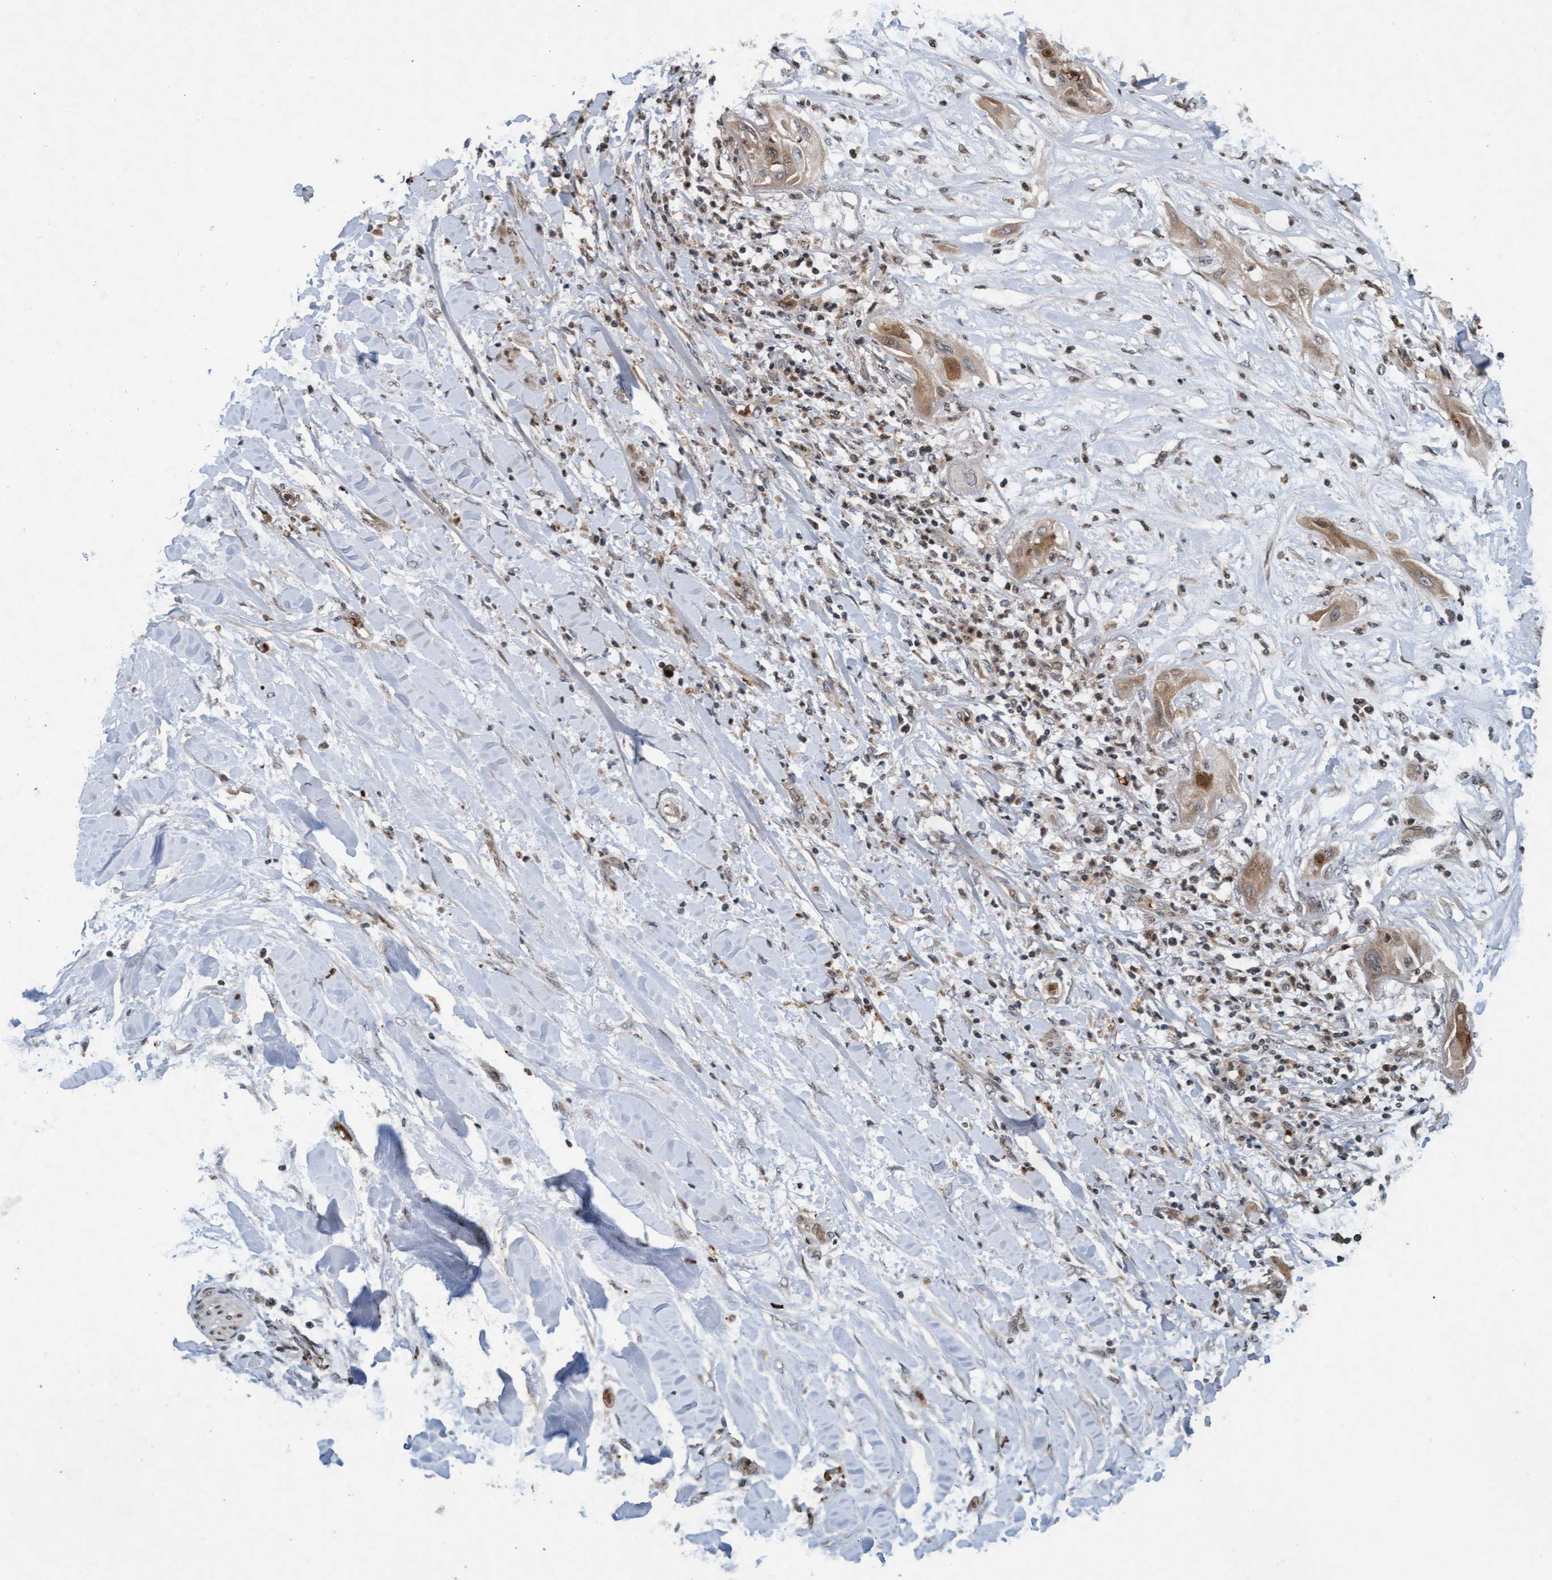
{"staining": {"intensity": "moderate", "quantity": ">75%", "location": "cytoplasmic/membranous"}, "tissue": "lung cancer", "cell_type": "Tumor cells", "image_type": "cancer", "snomed": [{"axis": "morphology", "description": "Squamous cell carcinoma, NOS"}, {"axis": "topography", "description": "Lung"}], "caption": "Squamous cell carcinoma (lung) tissue displays moderate cytoplasmic/membranous expression in about >75% of tumor cells", "gene": "KCNC2", "patient": {"sex": "female", "age": 47}}